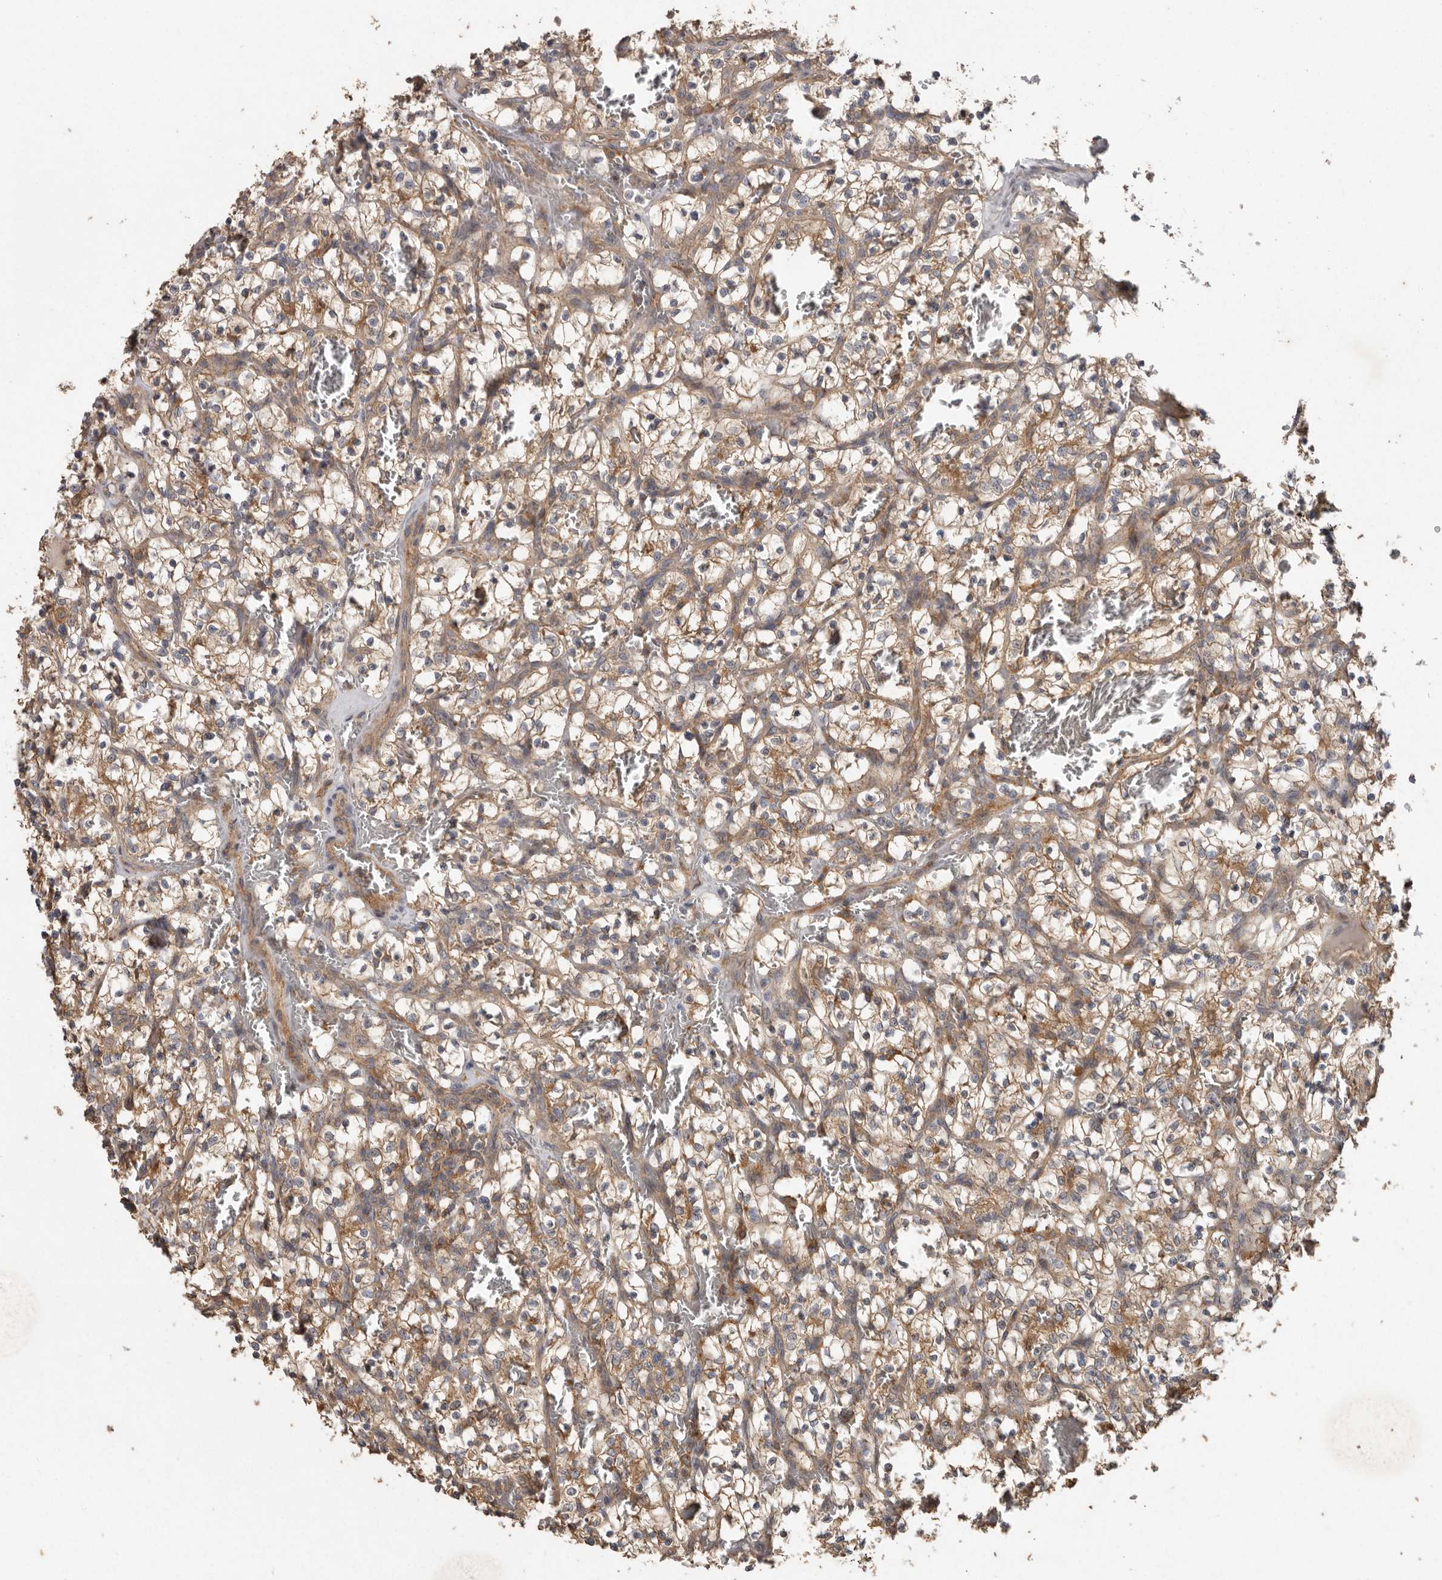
{"staining": {"intensity": "moderate", "quantity": ">75%", "location": "cytoplasmic/membranous"}, "tissue": "renal cancer", "cell_type": "Tumor cells", "image_type": "cancer", "snomed": [{"axis": "morphology", "description": "Adenocarcinoma, NOS"}, {"axis": "topography", "description": "Kidney"}], "caption": "Brown immunohistochemical staining in human renal adenocarcinoma demonstrates moderate cytoplasmic/membranous expression in about >75% of tumor cells. (Stains: DAB in brown, nuclei in blue, Microscopy: brightfield microscopy at high magnification).", "gene": "RWDD1", "patient": {"sex": "female", "age": 57}}